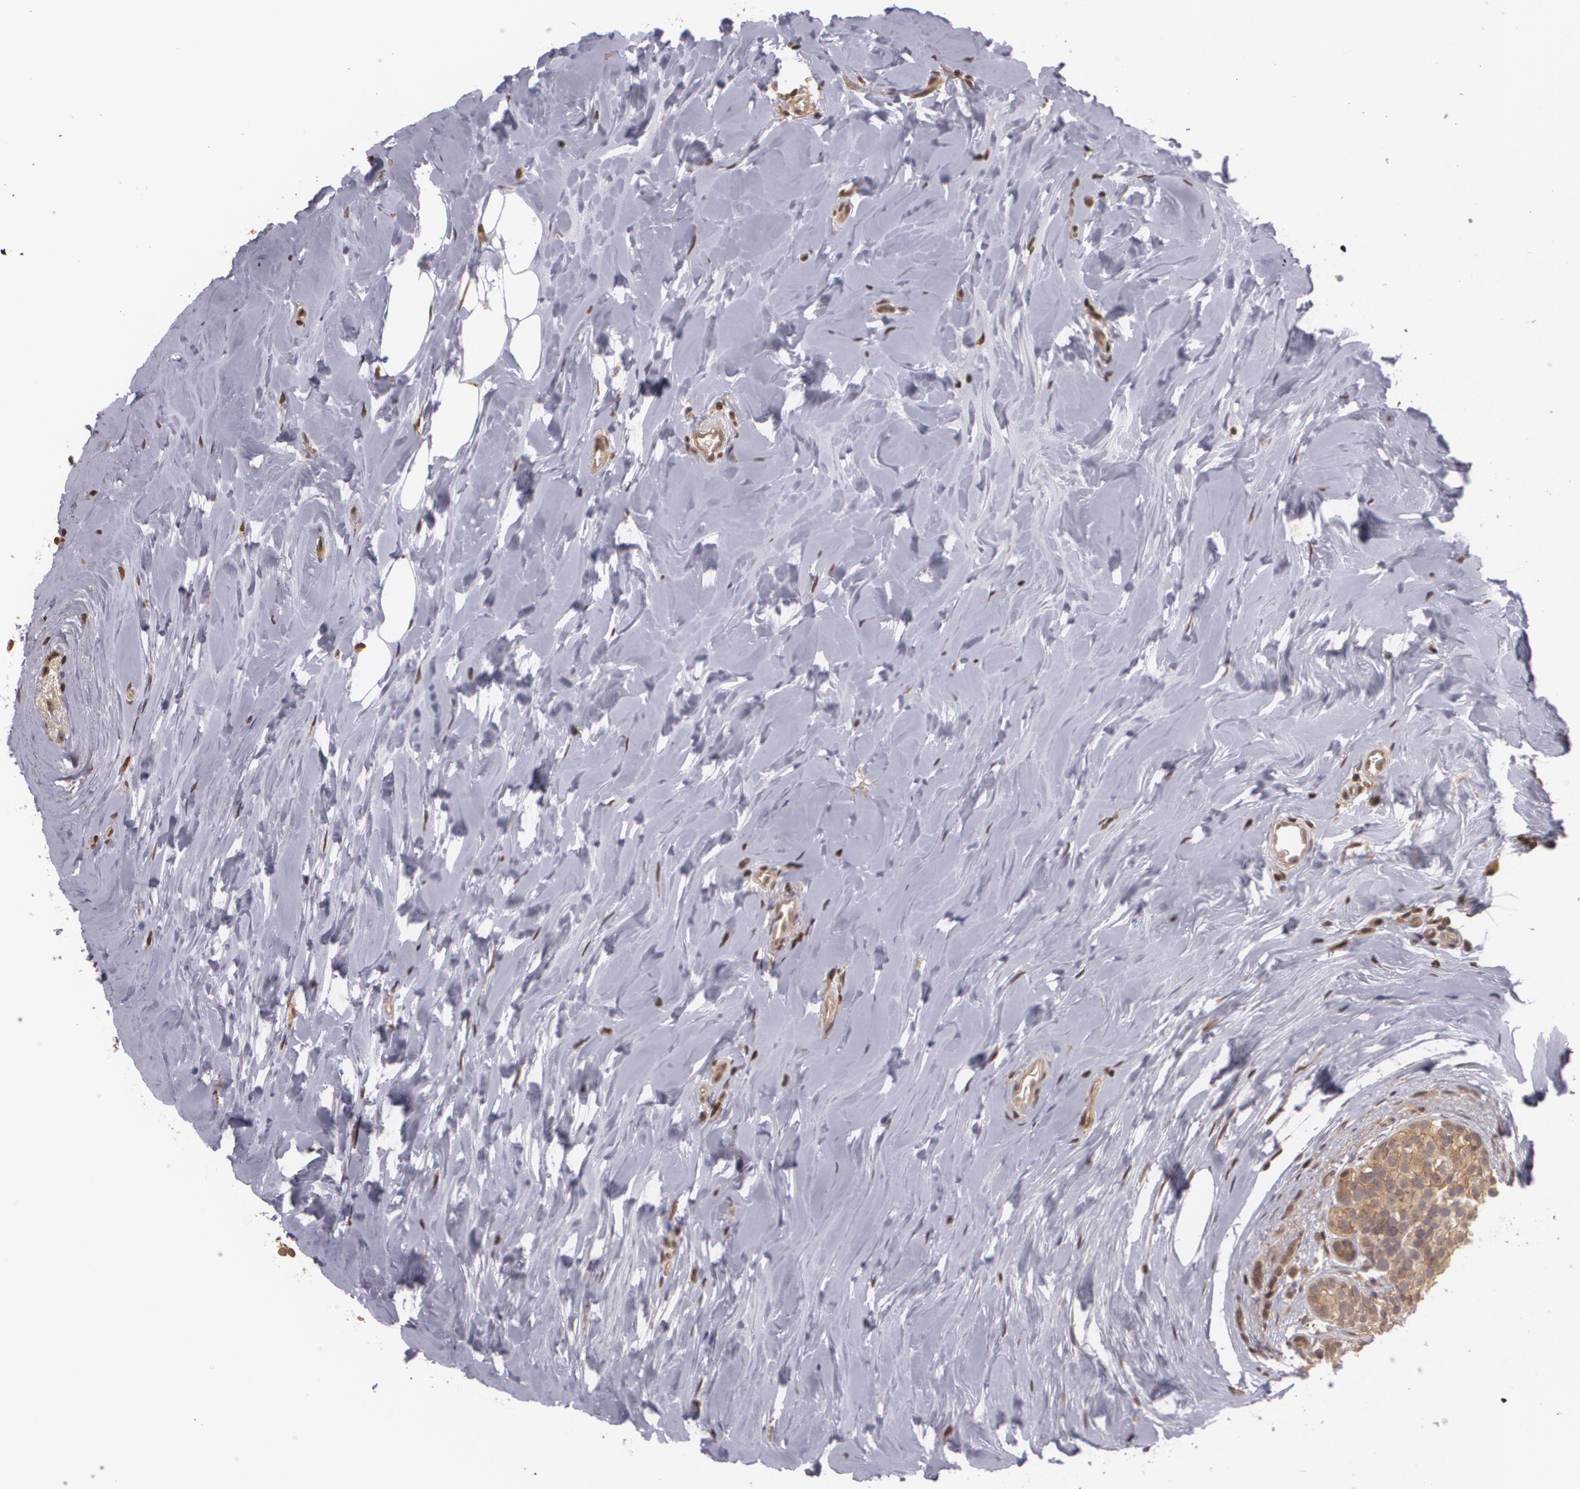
{"staining": {"intensity": "weak", "quantity": ">75%", "location": "cytoplasmic/membranous"}, "tissue": "breast cancer", "cell_type": "Tumor cells", "image_type": "cancer", "snomed": [{"axis": "morphology", "description": "Lobular carcinoma"}, {"axis": "topography", "description": "Breast"}], "caption": "A micrograph of breast cancer (lobular carcinoma) stained for a protein demonstrates weak cytoplasmic/membranous brown staining in tumor cells.", "gene": "HRAS", "patient": {"sex": "female", "age": 64}}